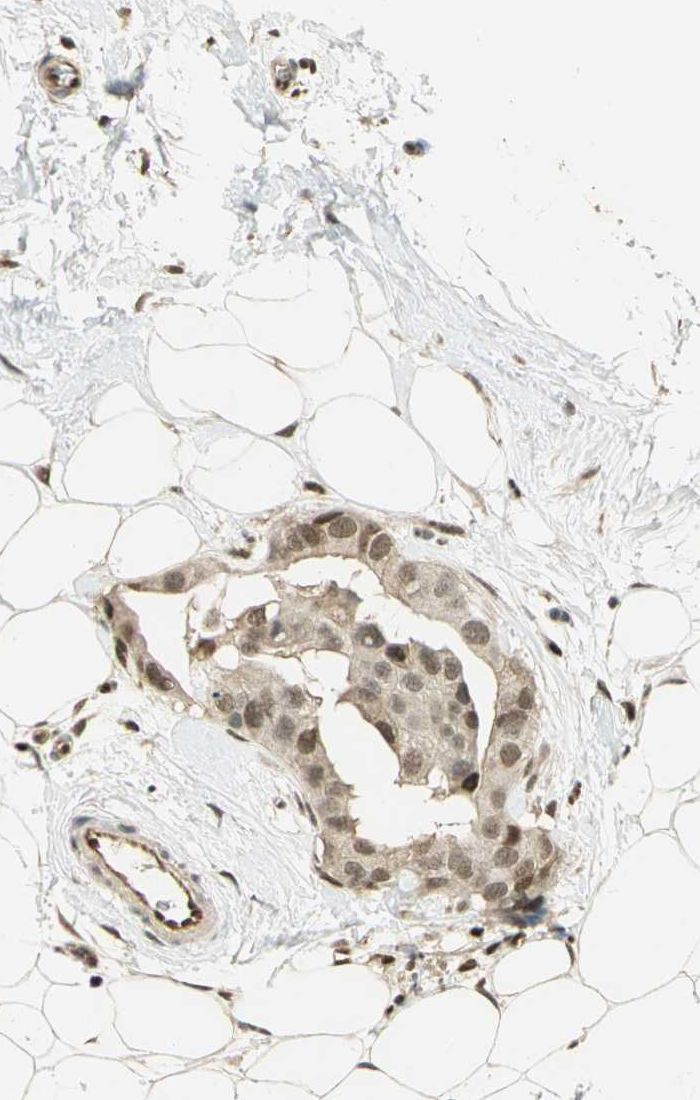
{"staining": {"intensity": "moderate", "quantity": ">75%", "location": "nuclear"}, "tissue": "breast cancer", "cell_type": "Tumor cells", "image_type": "cancer", "snomed": [{"axis": "morphology", "description": "Duct carcinoma"}, {"axis": "topography", "description": "Breast"}], "caption": "There is medium levels of moderate nuclear expression in tumor cells of invasive ductal carcinoma (breast), as demonstrated by immunohistochemical staining (brown color).", "gene": "ELF1", "patient": {"sex": "female", "age": 40}}